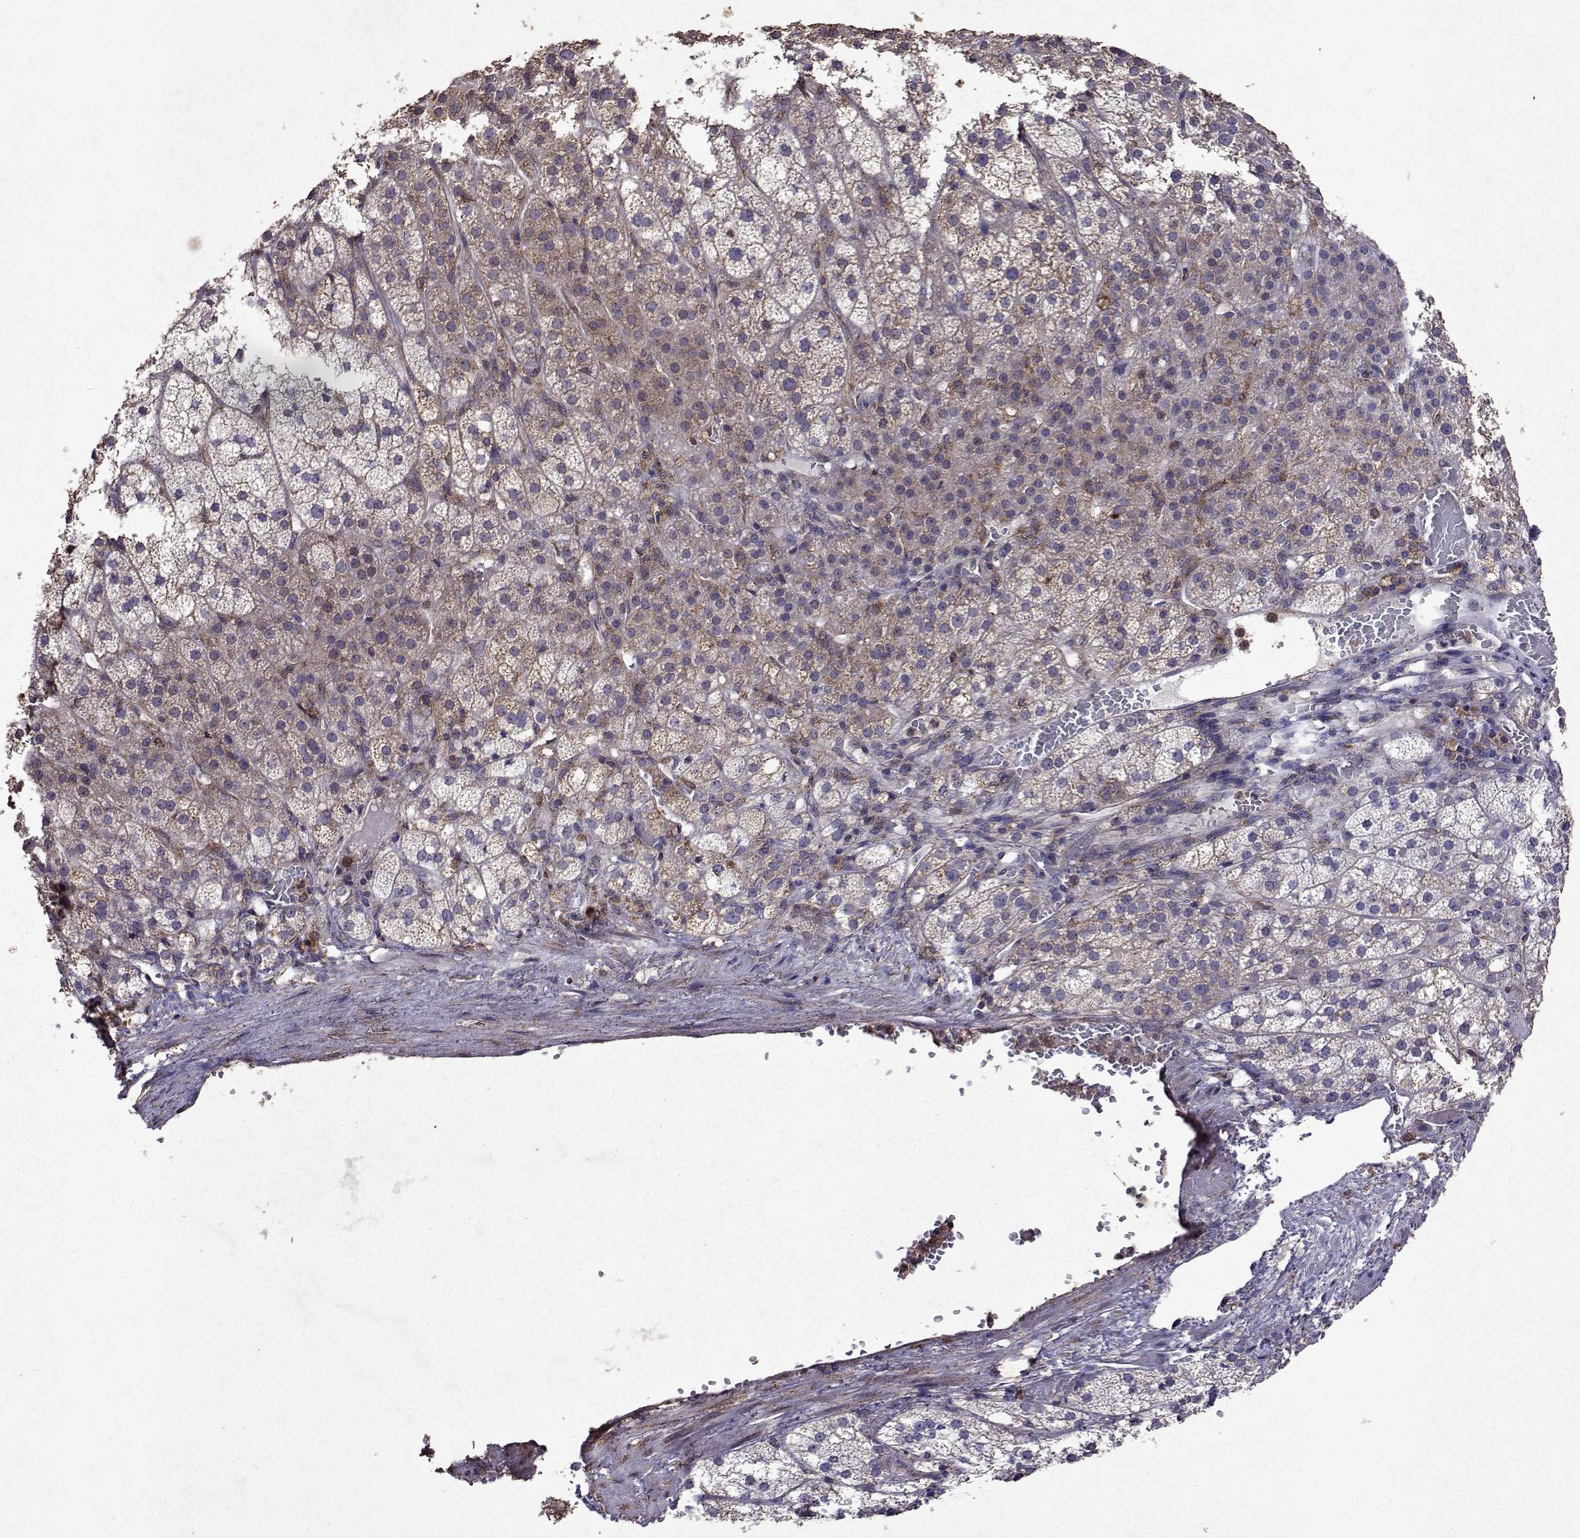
{"staining": {"intensity": "negative", "quantity": "none", "location": "none"}, "tissue": "adrenal gland", "cell_type": "Glandular cells", "image_type": "normal", "snomed": [{"axis": "morphology", "description": "Normal tissue, NOS"}, {"axis": "topography", "description": "Adrenal gland"}], "caption": "Normal adrenal gland was stained to show a protein in brown. There is no significant positivity in glandular cells. (DAB IHC with hematoxylin counter stain).", "gene": "TARBP2", "patient": {"sex": "female", "age": 60}}